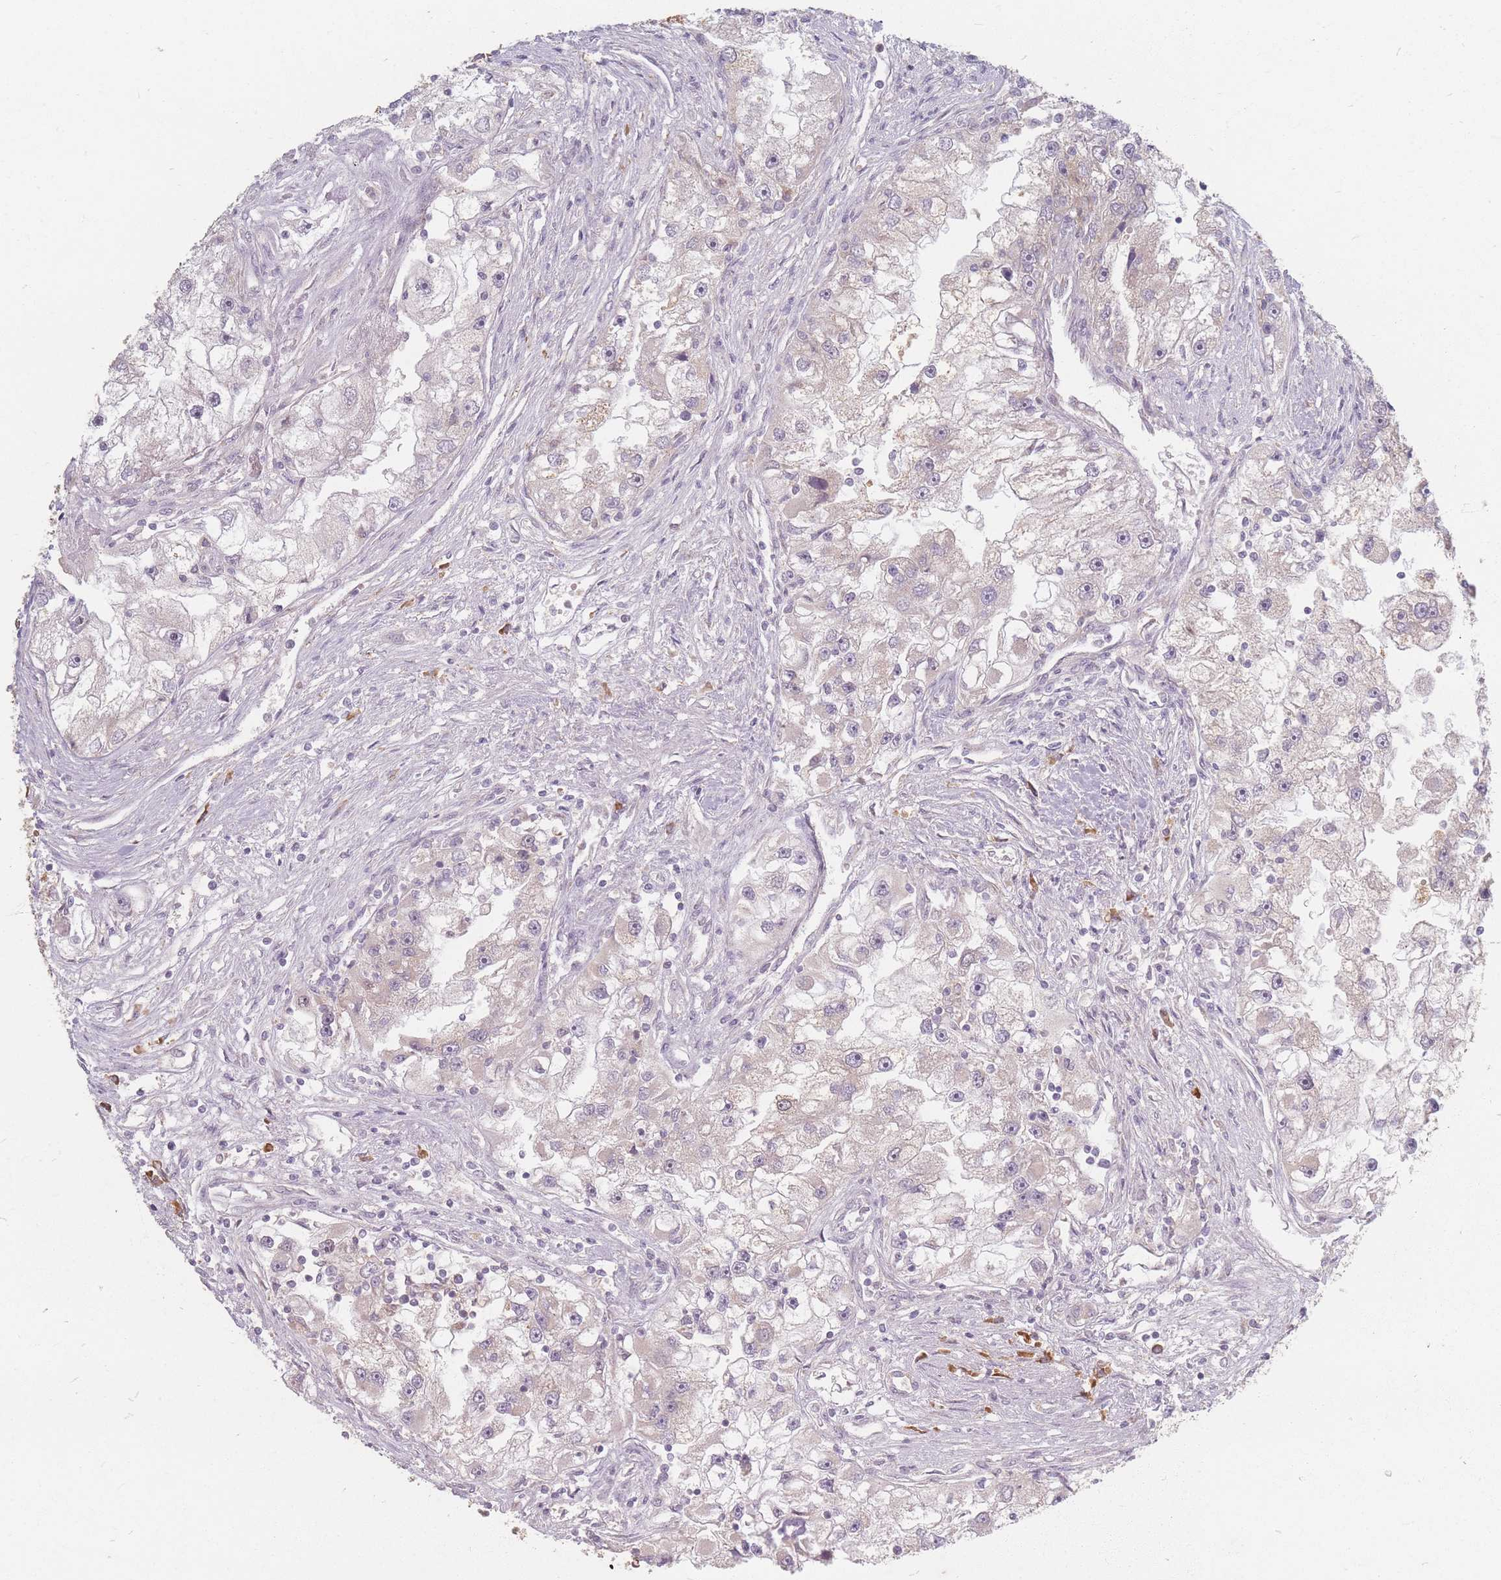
{"staining": {"intensity": "negative", "quantity": "none", "location": "none"}, "tissue": "renal cancer", "cell_type": "Tumor cells", "image_type": "cancer", "snomed": [{"axis": "morphology", "description": "Adenocarcinoma, NOS"}, {"axis": "topography", "description": "Kidney"}], "caption": "Immunohistochemistry (IHC) image of human renal adenocarcinoma stained for a protein (brown), which displays no staining in tumor cells.", "gene": "SMIM14", "patient": {"sex": "male", "age": 63}}